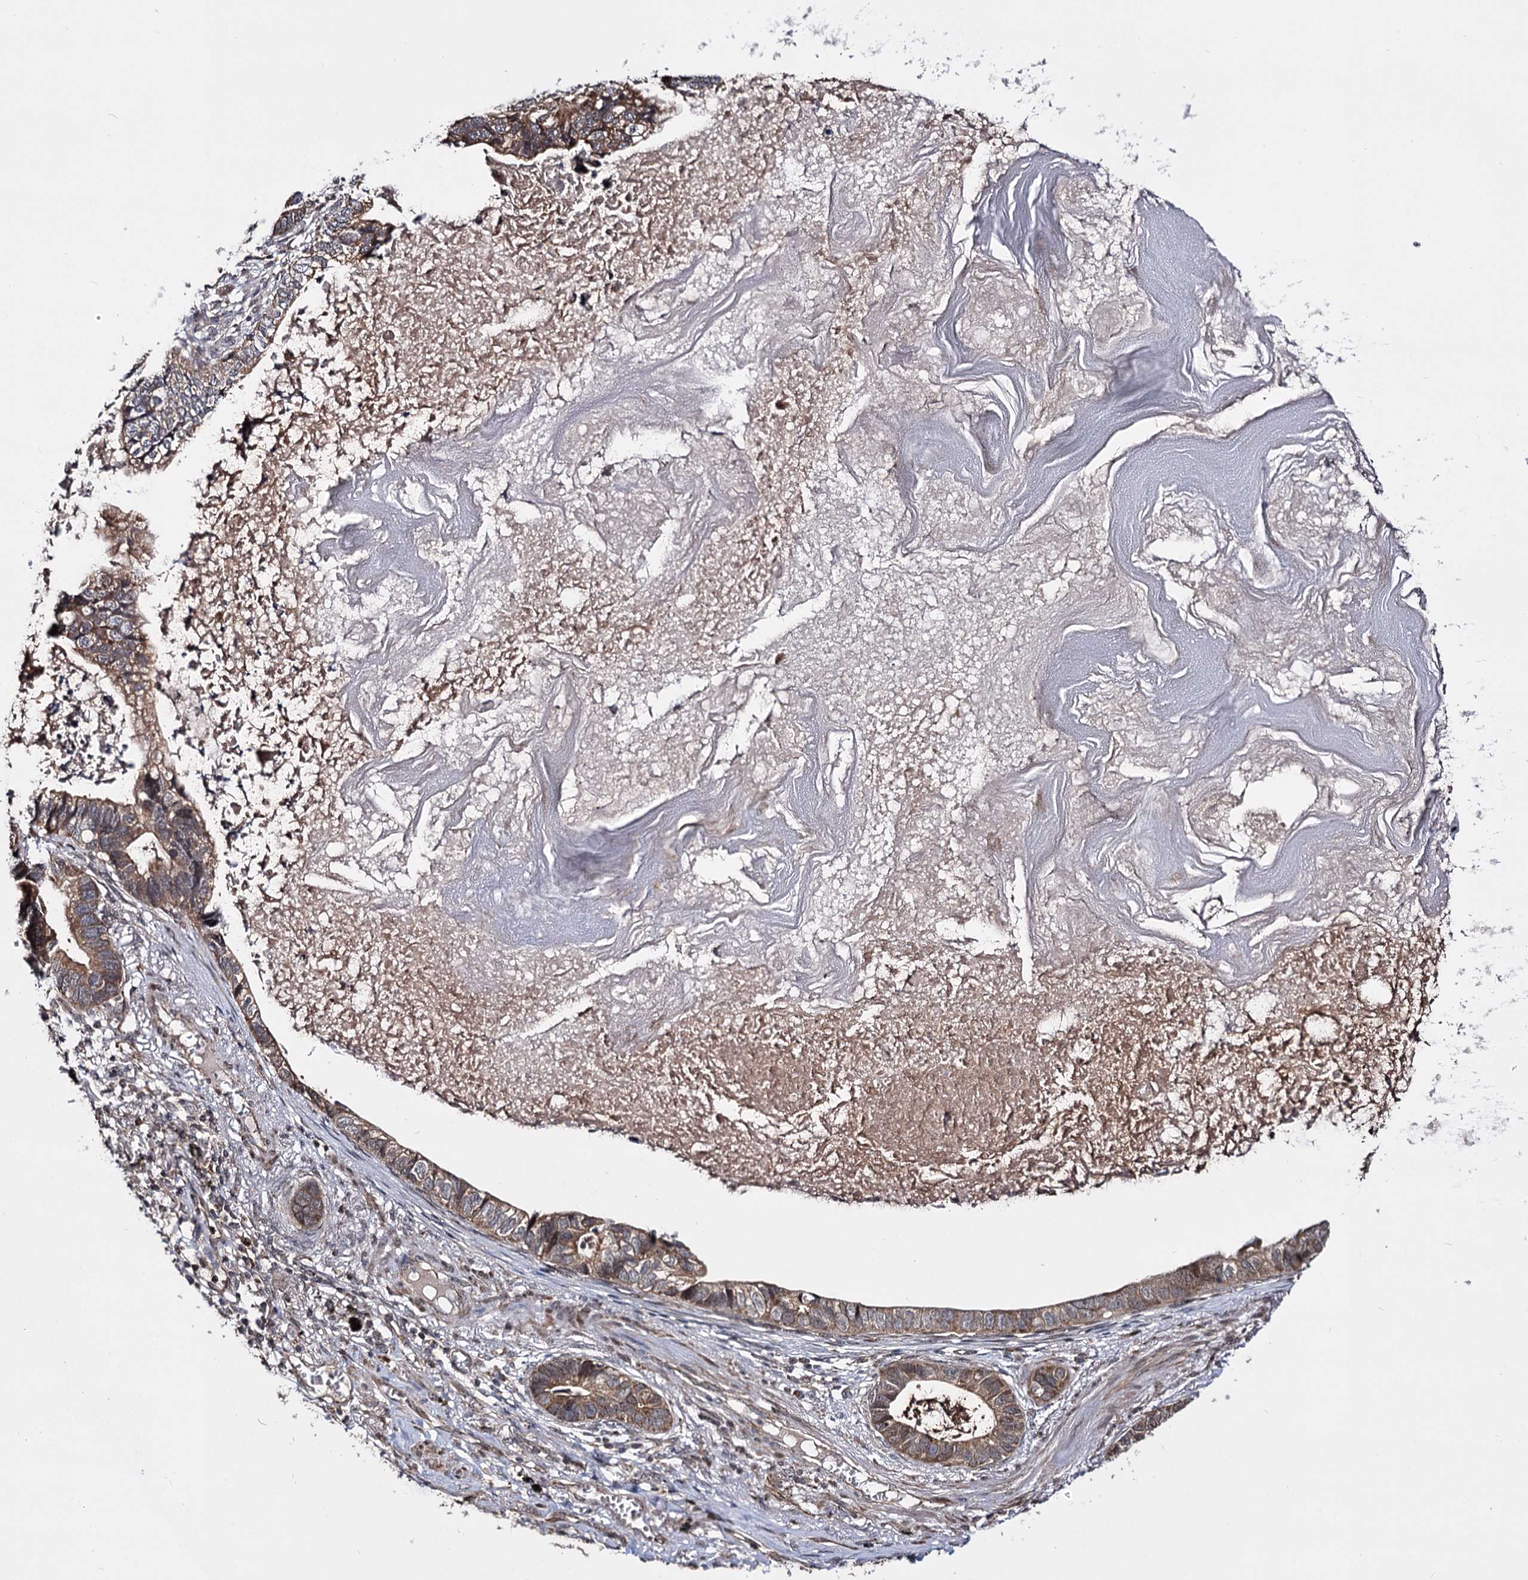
{"staining": {"intensity": "moderate", "quantity": ">75%", "location": "cytoplasmic/membranous"}, "tissue": "lung cancer", "cell_type": "Tumor cells", "image_type": "cancer", "snomed": [{"axis": "morphology", "description": "Adenocarcinoma, NOS"}, {"axis": "topography", "description": "Lung"}], "caption": "Brown immunohistochemical staining in lung cancer (adenocarcinoma) shows moderate cytoplasmic/membranous staining in about >75% of tumor cells.", "gene": "CEP76", "patient": {"sex": "male", "age": 67}}